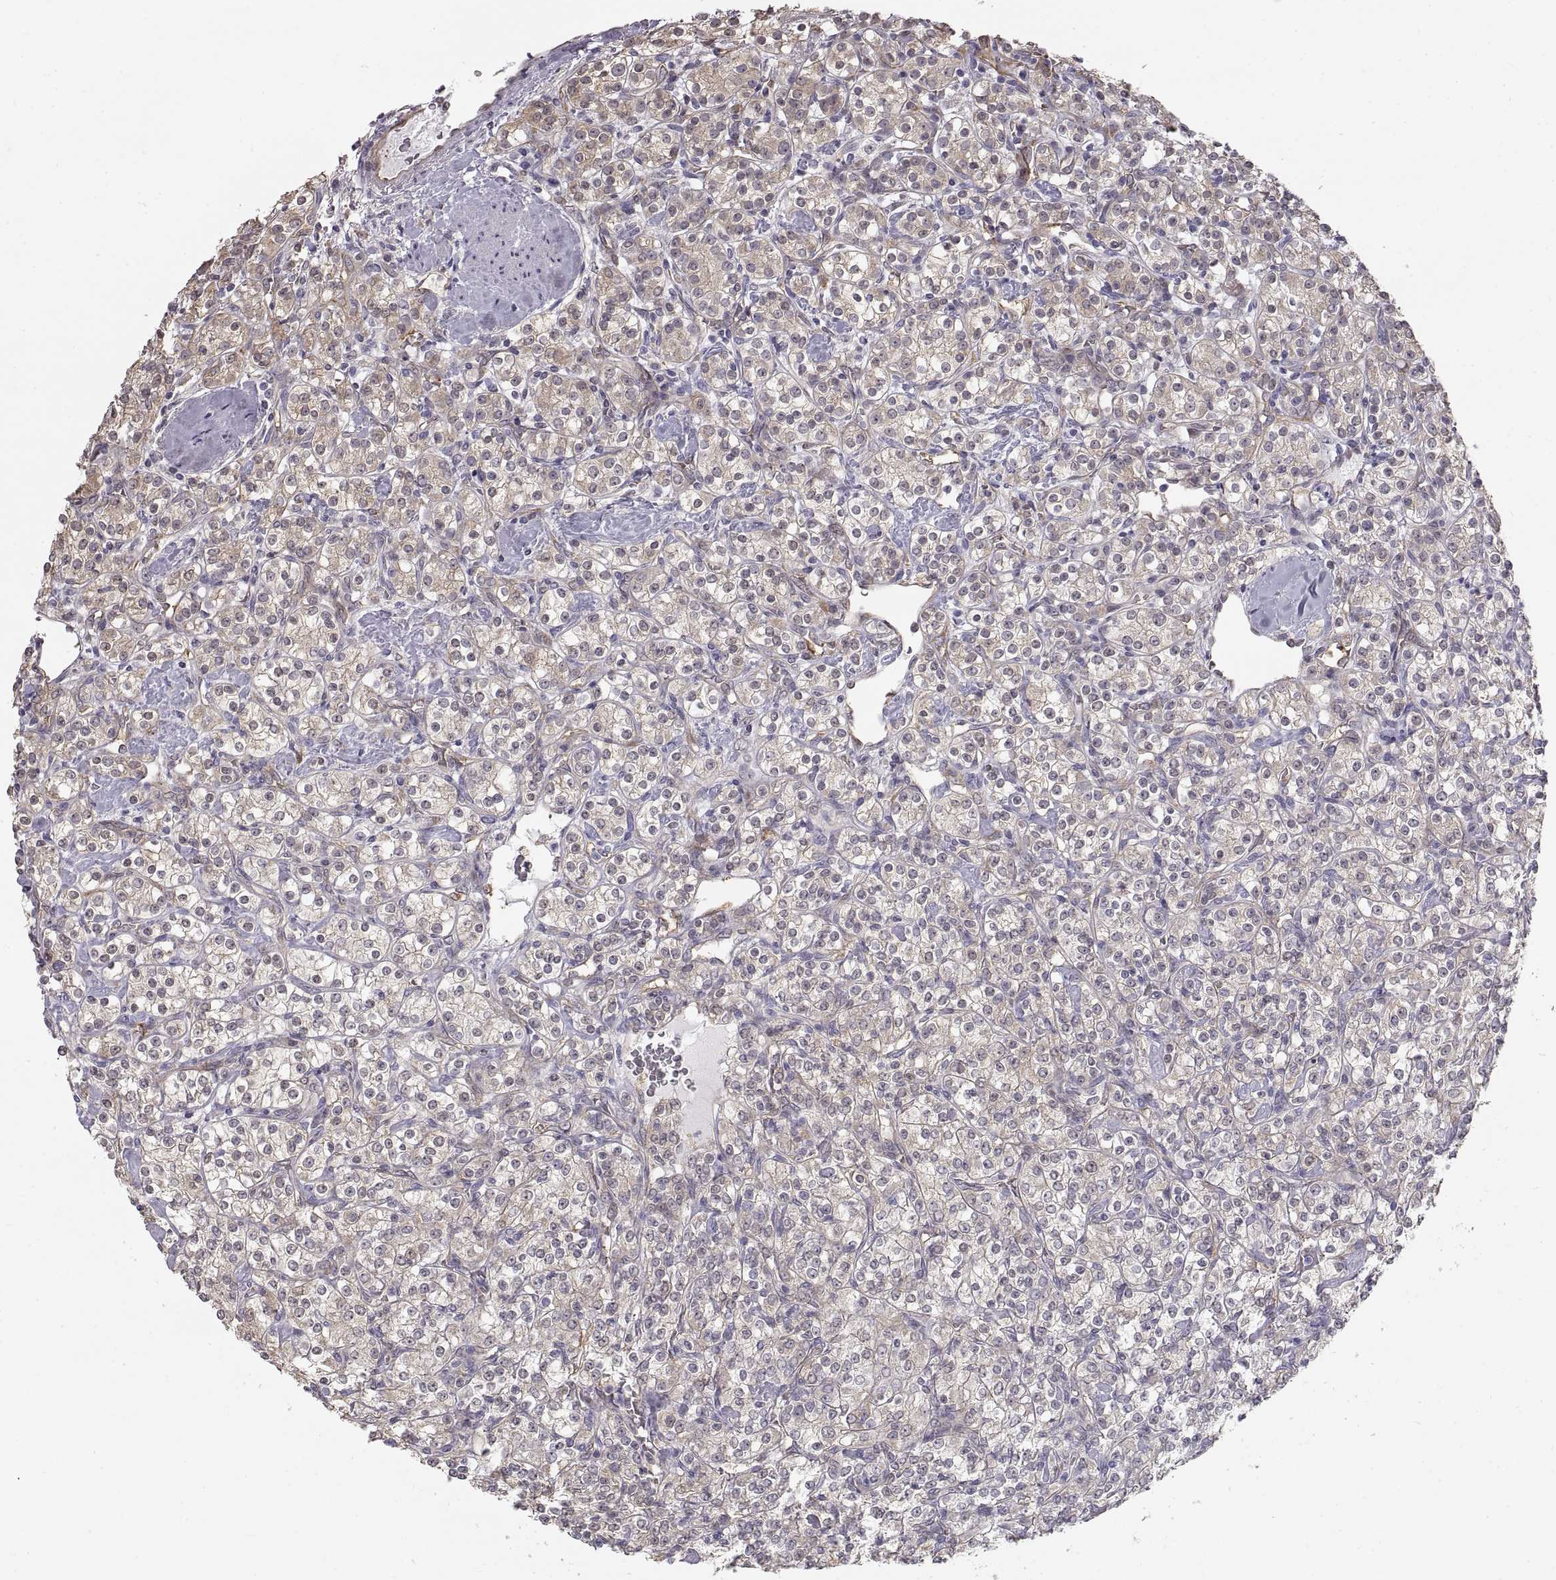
{"staining": {"intensity": "weak", "quantity": "25%-75%", "location": "cytoplasmic/membranous"}, "tissue": "renal cancer", "cell_type": "Tumor cells", "image_type": "cancer", "snomed": [{"axis": "morphology", "description": "Adenocarcinoma, NOS"}, {"axis": "topography", "description": "Kidney"}], "caption": "Weak cytoplasmic/membranous protein positivity is present in about 25%-75% of tumor cells in renal cancer (adenocarcinoma).", "gene": "HSP90AB1", "patient": {"sex": "male", "age": 77}}